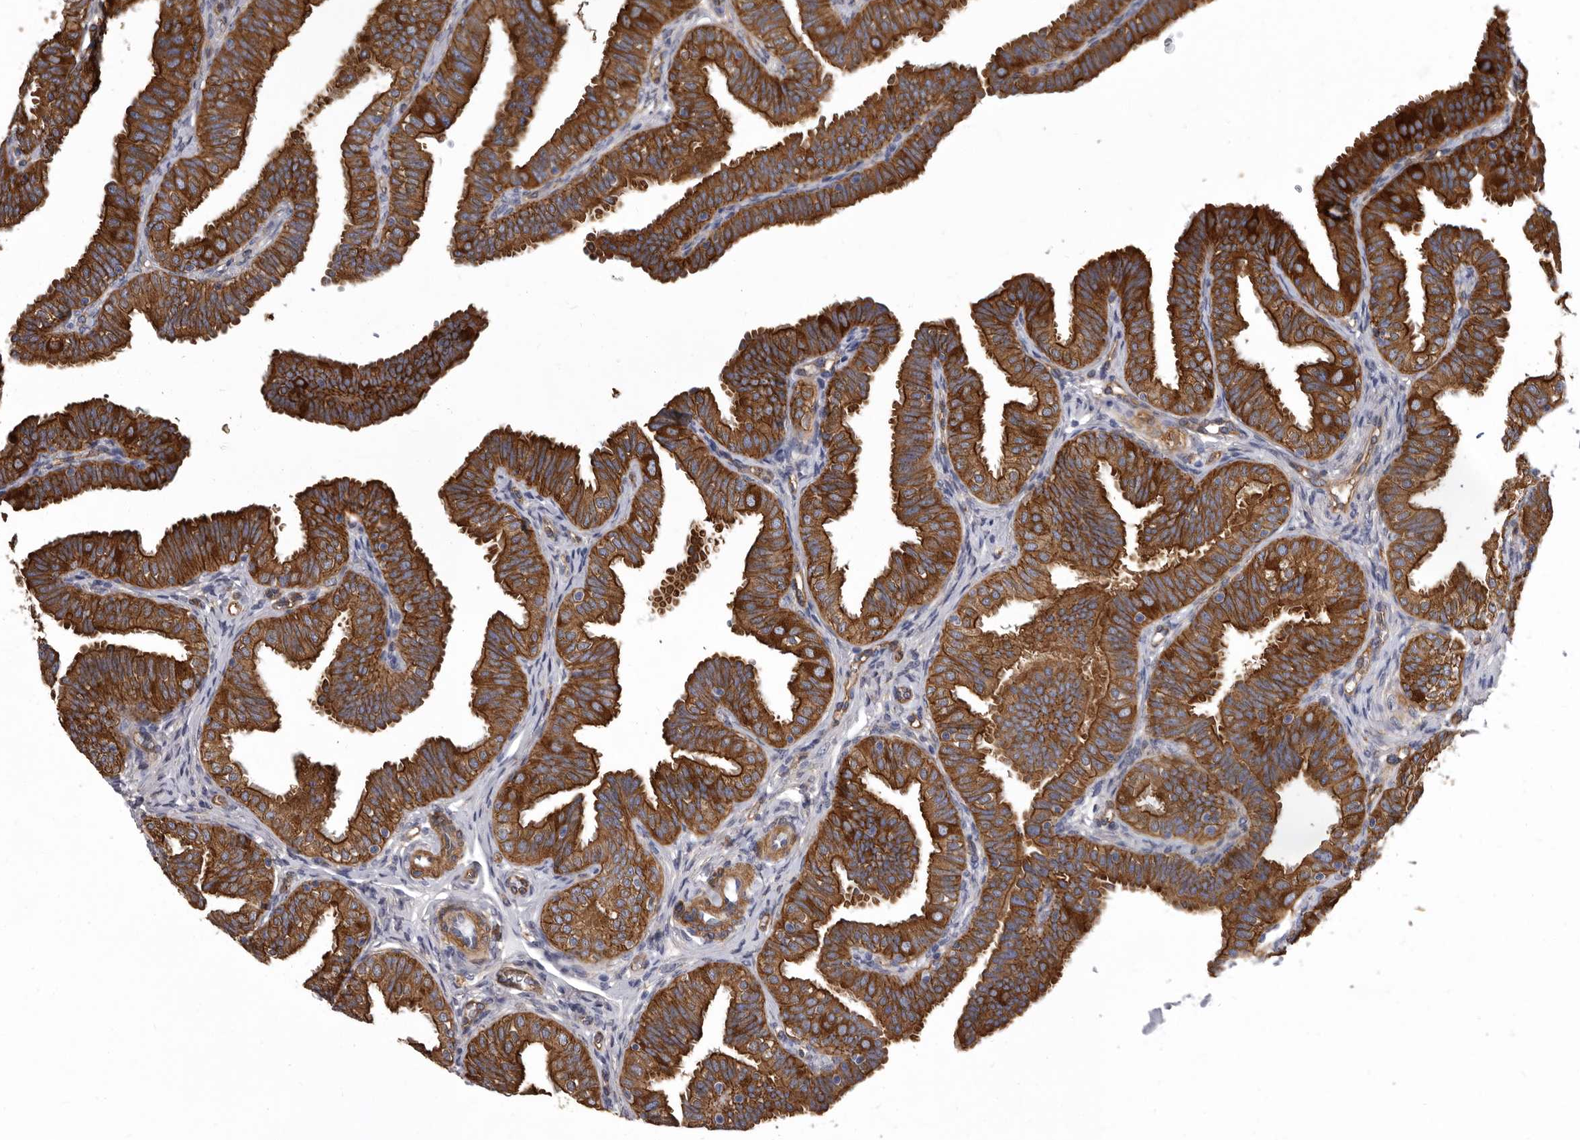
{"staining": {"intensity": "strong", "quantity": ">75%", "location": "cytoplasmic/membranous"}, "tissue": "fallopian tube", "cell_type": "Glandular cells", "image_type": "normal", "snomed": [{"axis": "morphology", "description": "Normal tissue, NOS"}, {"axis": "topography", "description": "Fallopian tube"}], "caption": "Fallopian tube stained with DAB immunohistochemistry (IHC) reveals high levels of strong cytoplasmic/membranous staining in about >75% of glandular cells. The protein of interest is shown in brown color, while the nuclei are stained blue.", "gene": "ENAH", "patient": {"sex": "female", "age": 35}}